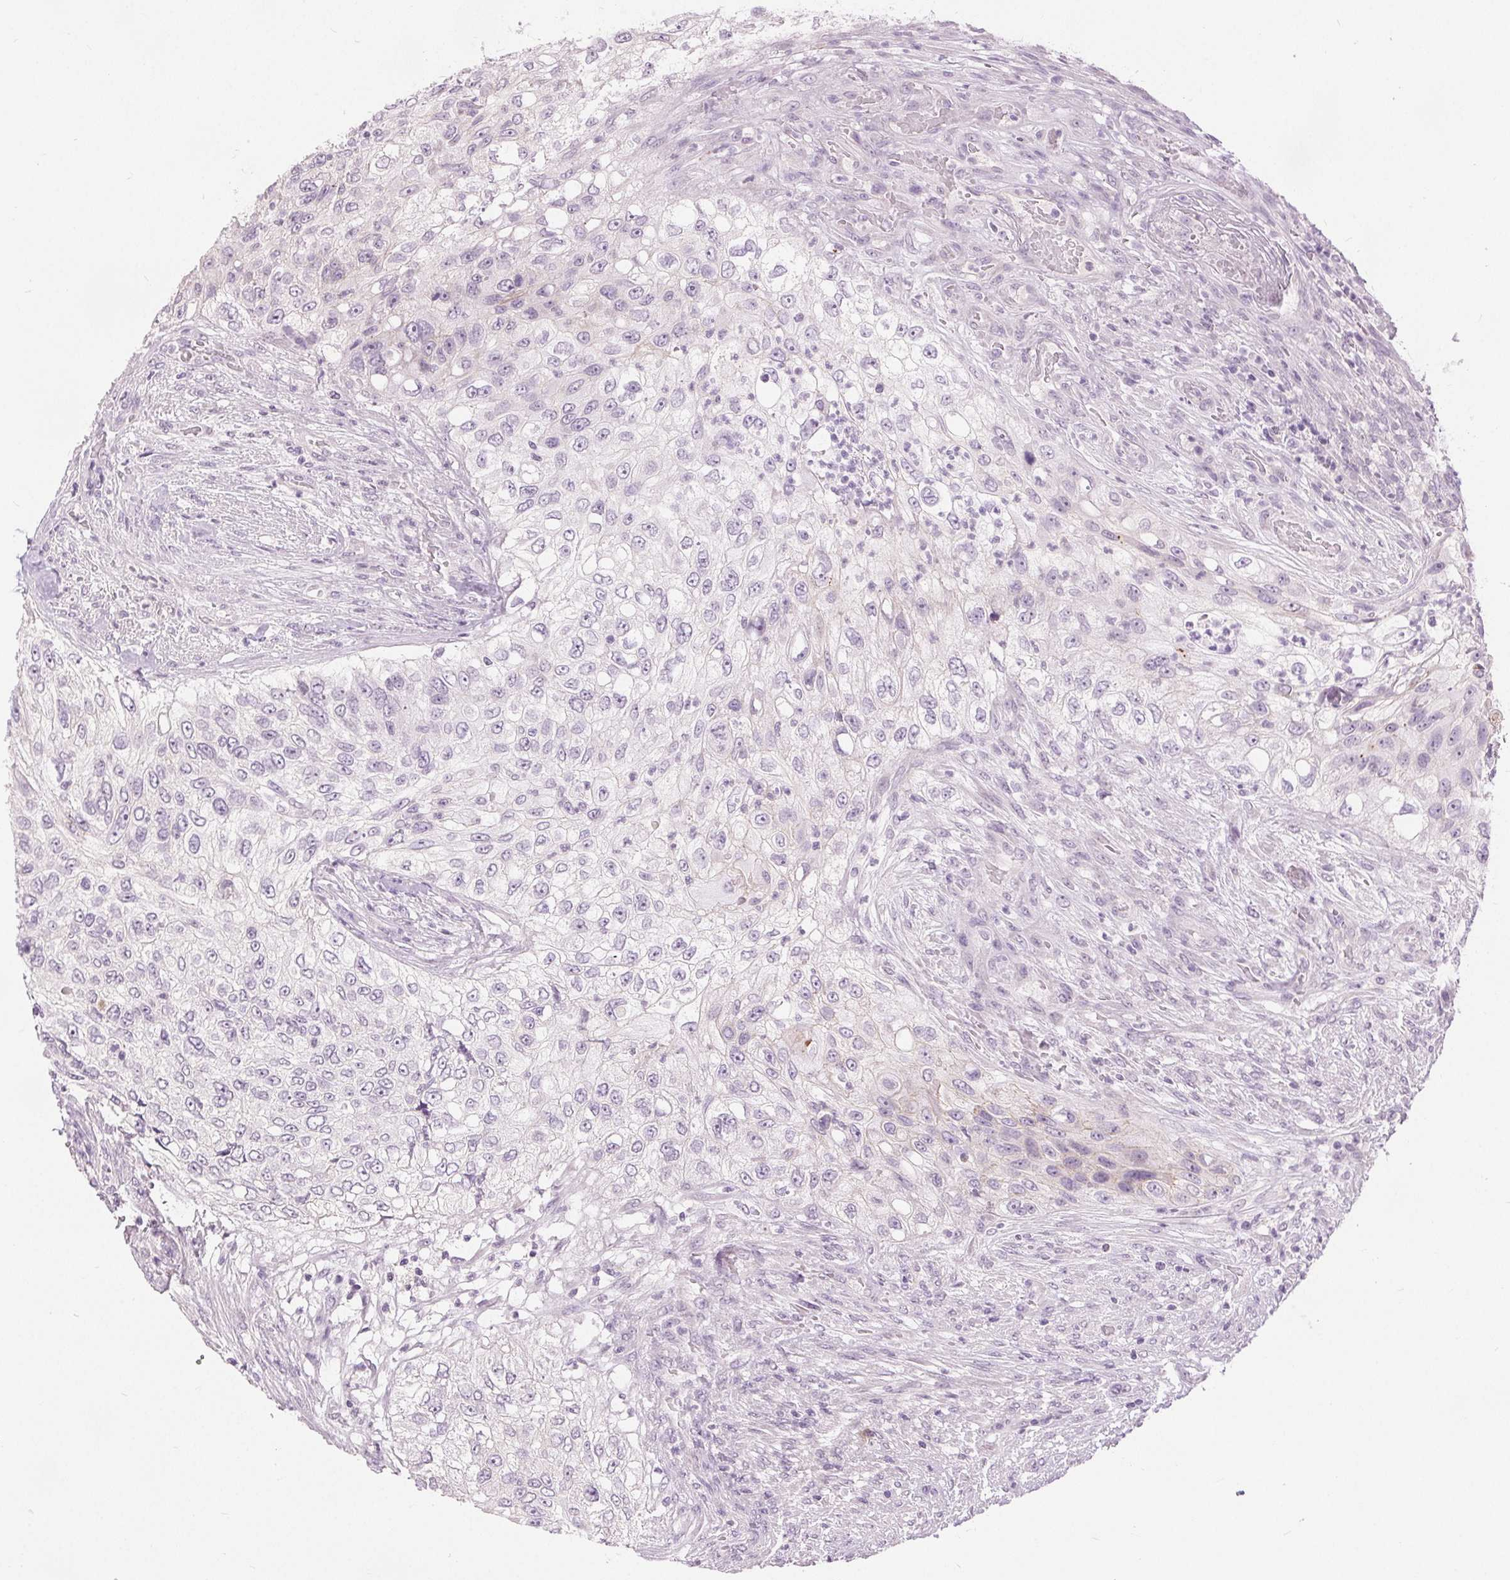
{"staining": {"intensity": "negative", "quantity": "none", "location": "none"}, "tissue": "urothelial cancer", "cell_type": "Tumor cells", "image_type": "cancer", "snomed": [{"axis": "morphology", "description": "Urothelial carcinoma, High grade"}, {"axis": "topography", "description": "Urinary bladder"}], "caption": "Tumor cells are negative for protein expression in human high-grade urothelial carcinoma. The staining was performed using DAB (3,3'-diaminobenzidine) to visualize the protein expression in brown, while the nuclei were stained in blue with hematoxylin (Magnification: 20x).", "gene": "DSG3", "patient": {"sex": "female", "age": 60}}